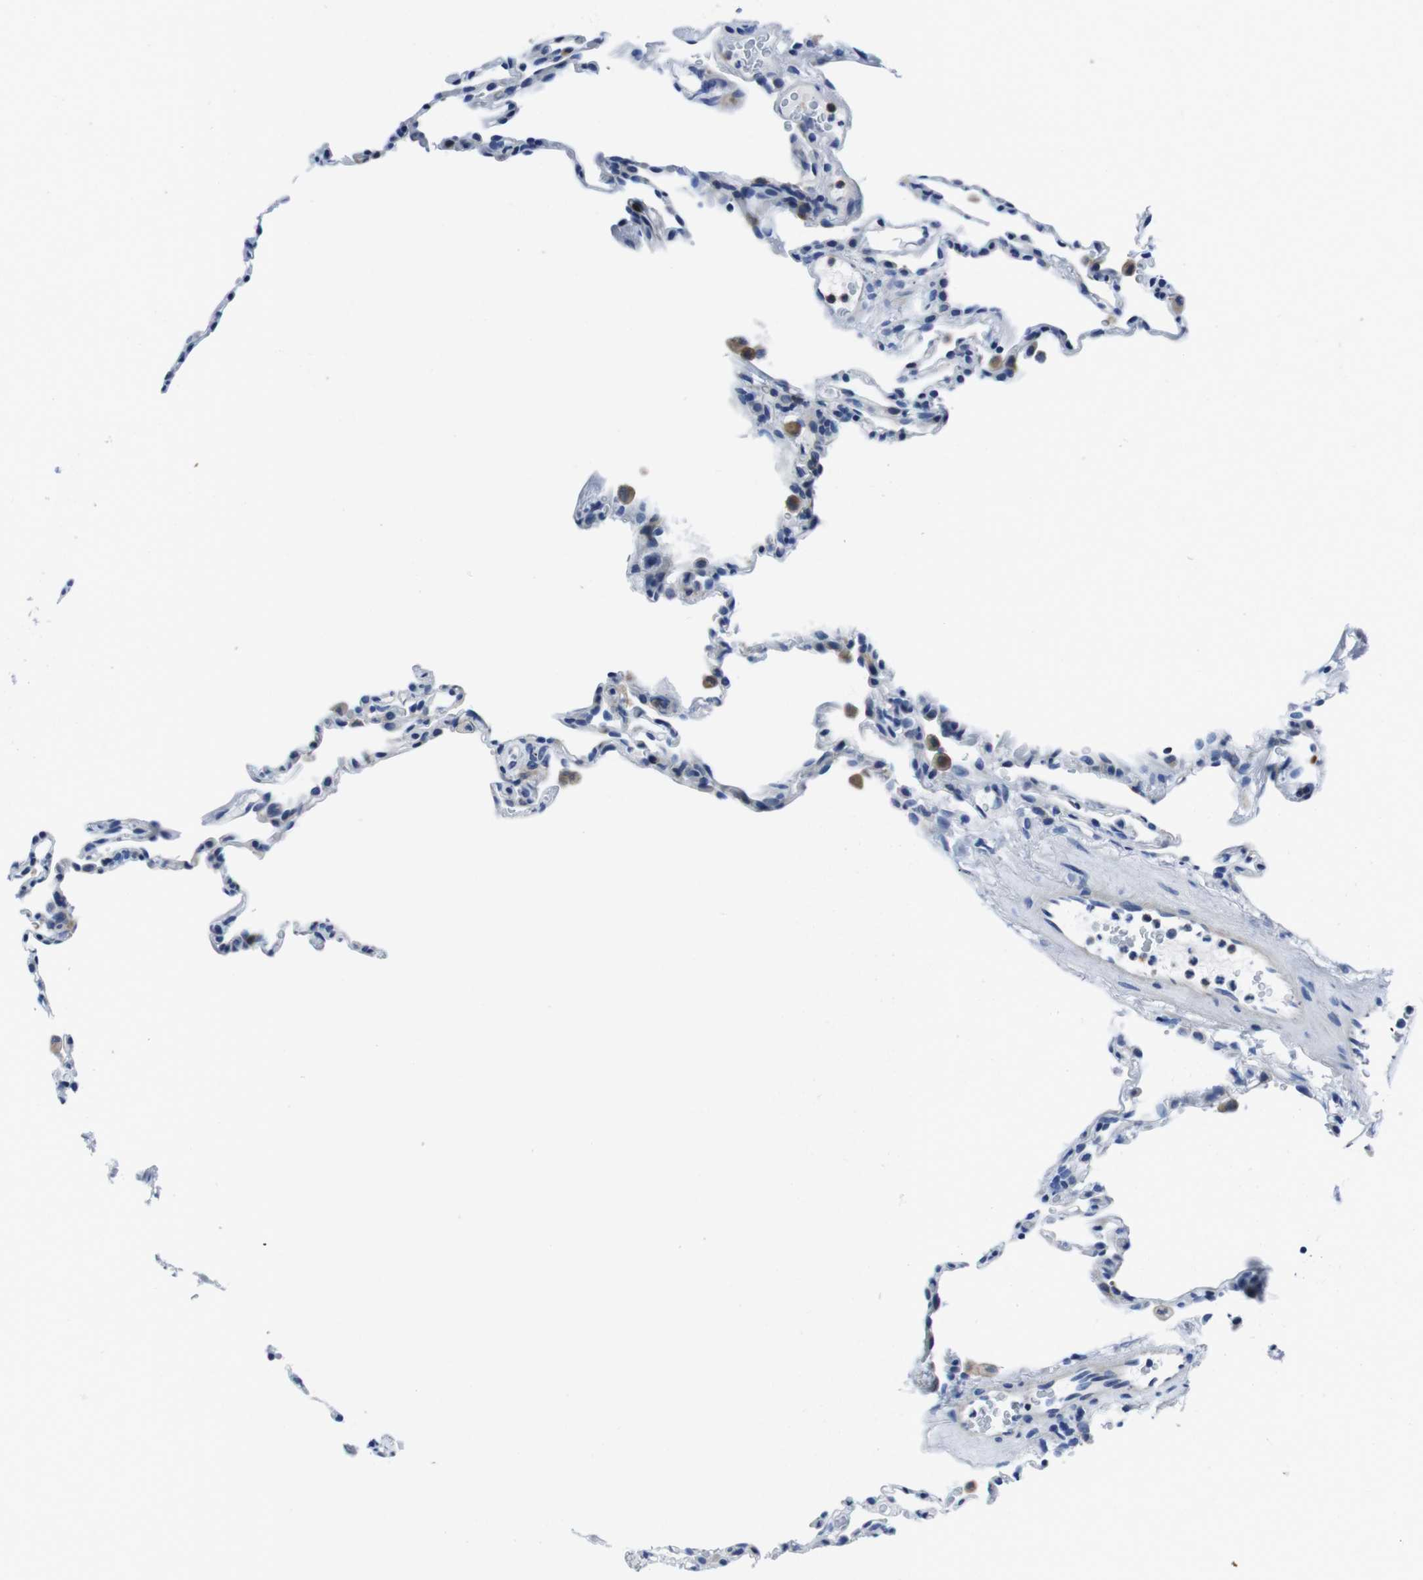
{"staining": {"intensity": "negative", "quantity": "none", "location": "none"}, "tissue": "lung", "cell_type": "Alveolar cells", "image_type": "normal", "snomed": [{"axis": "morphology", "description": "Normal tissue, NOS"}, {"axis": "topography", "description": "Lung"}], "caption": "High power microscopy histopathology image of an immunohistochemistry histopathology image of unremarkable lung, revealing no significant staining in alveolar cells. The staining is performed using DAB (3,3'-diaminobenzidine) brown chromogen with nuclei counter-stained in using hematoxylin.", "gene": "EIF4A1", "patient": {"sex": "male", "age": 59}}